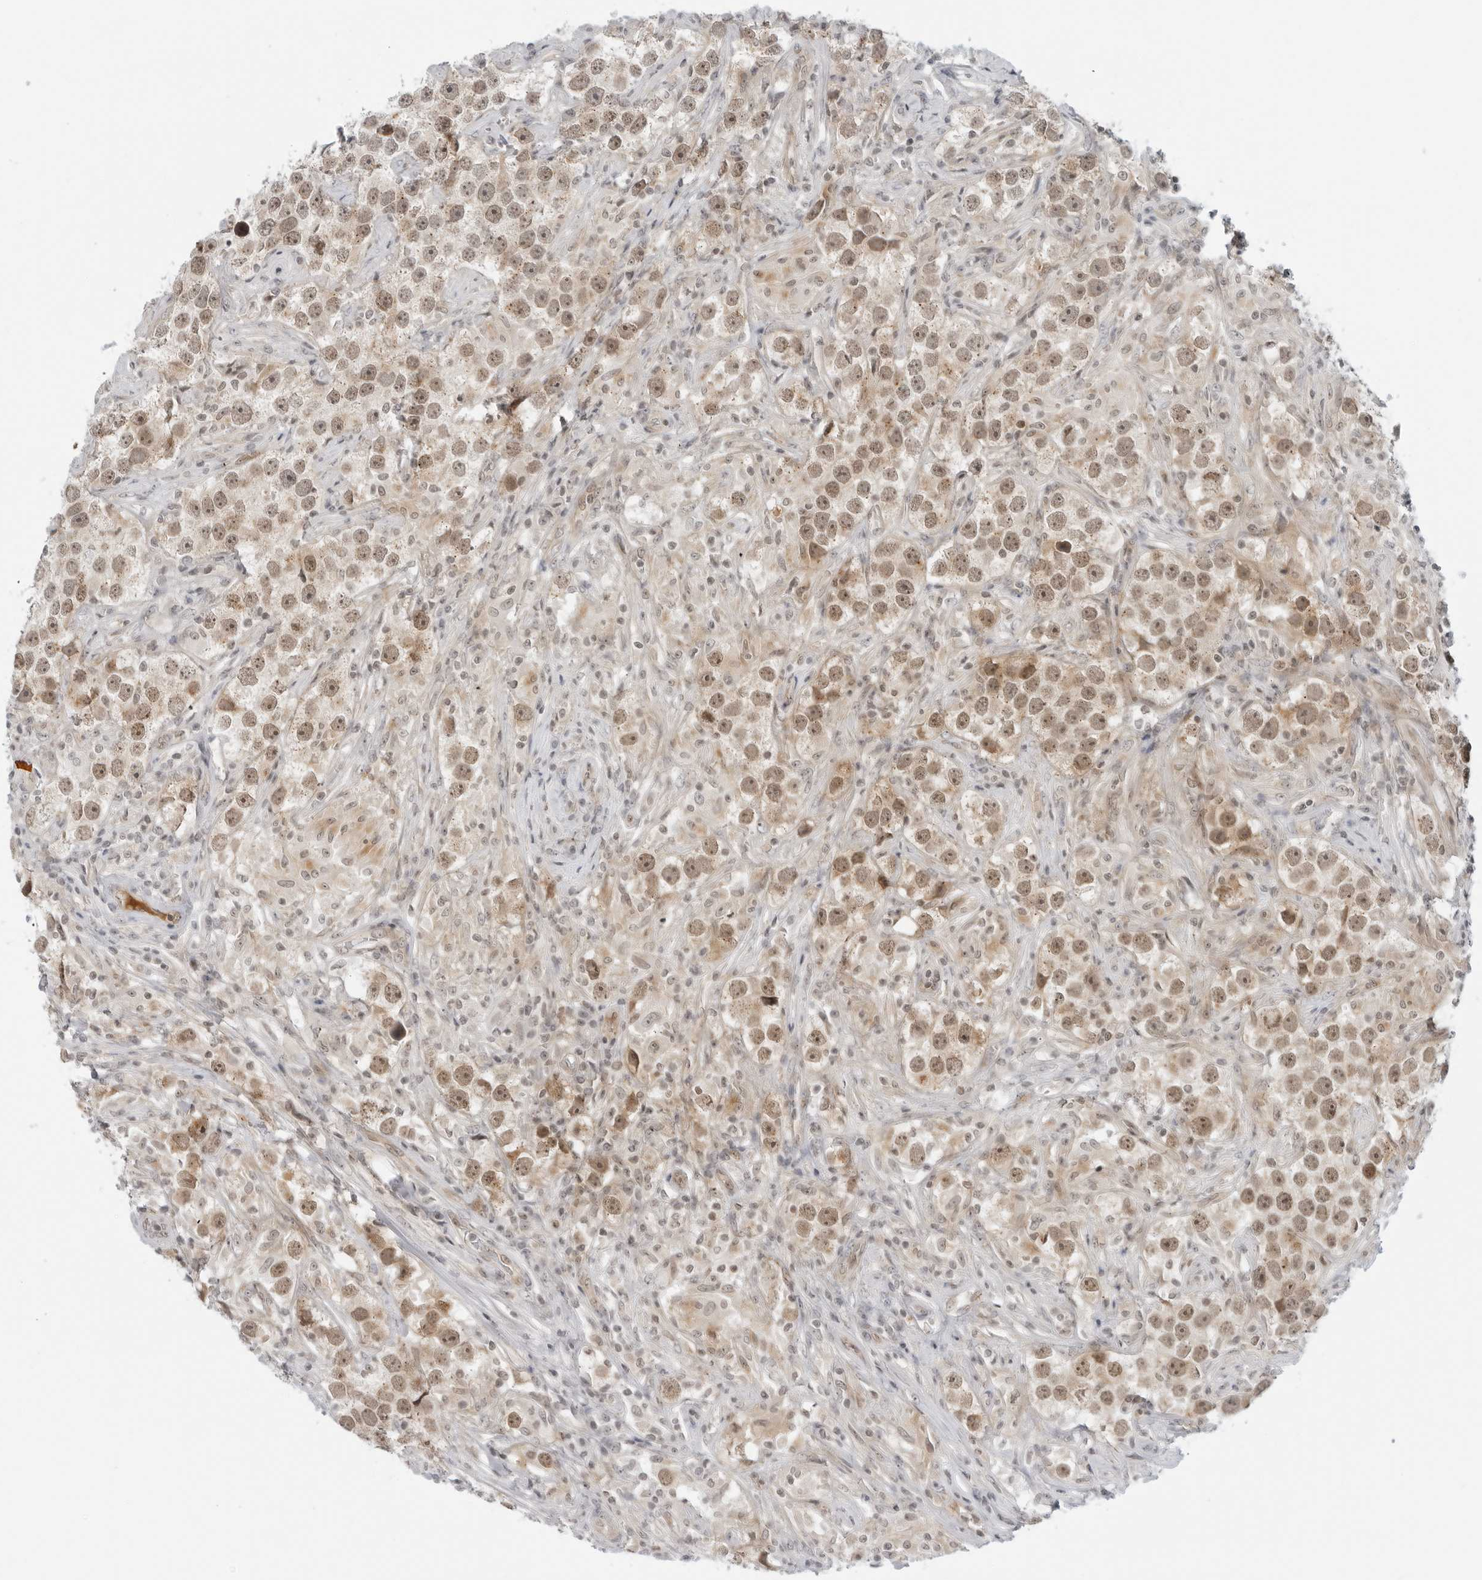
{"staining": {"intensity": "weak", "quantity": "25%-75%", "location": "cytoplasmic/membranous,nuclear"}, "tissue": "testis cancer", "cell_type": "Tumor cells", "image_type": "cancer", "snomed": [{"axis": "morphology", "description": "Seminoma, NOS"}, {"axis": "topography", "description": "Testis"}], "caption": "Immunohistochemical staining of human seminoma (testis) reveals low levels of weak cytoplasmic/membranous and nuclear protein positivity in approximately 25%-75% of tumor cells.", "gene": "SUGCT", "patient": {"sex": "male", "age": 49}}